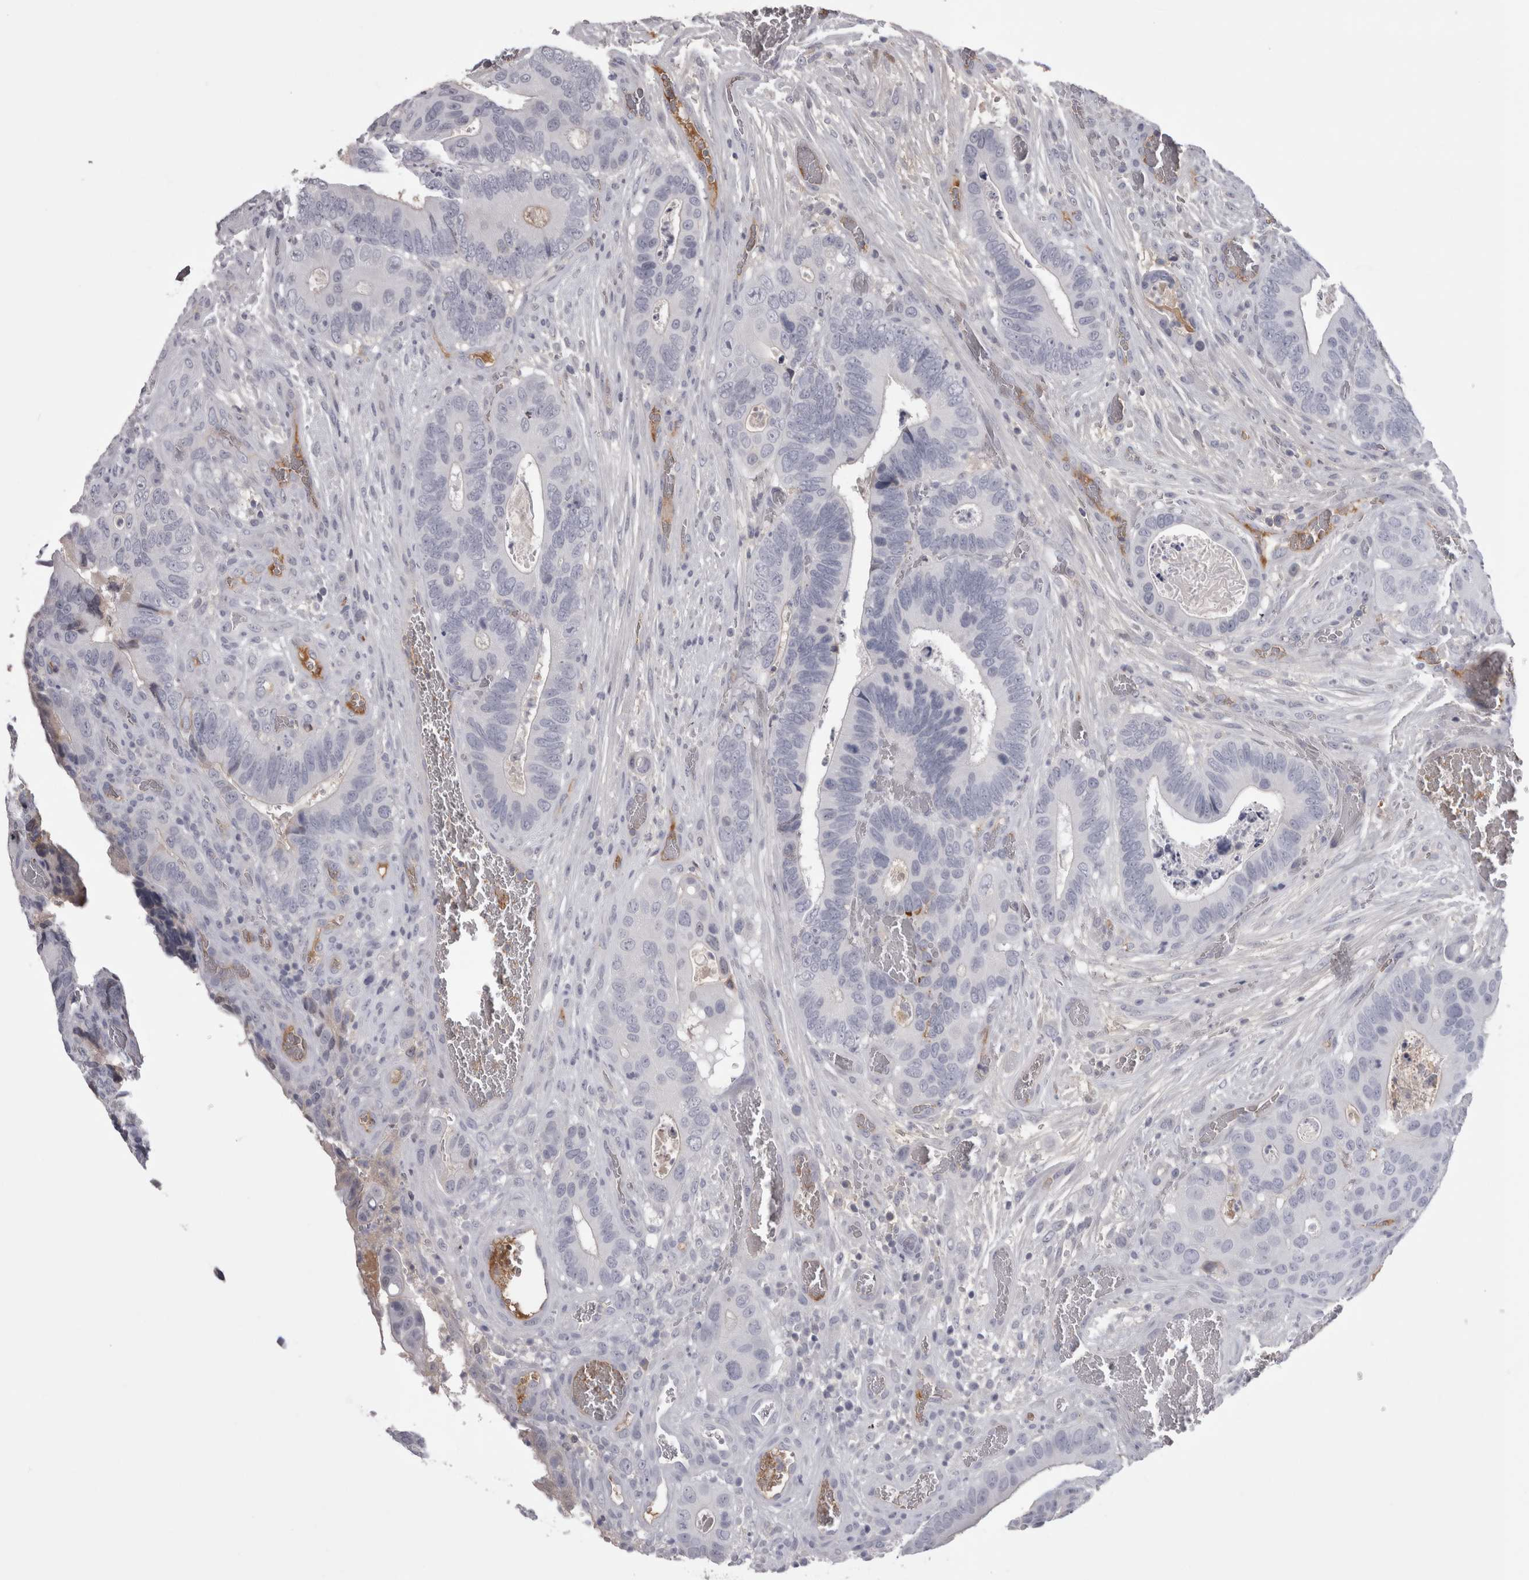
{"staining": {"intensity": "negative", "quantity": "none", "location": "none"}, "tissue": "colorectal cancer", "cell_type": "Tumor cells", "image_type": "cancer", "snomed": [{"axis": "morphology", "description": "Adenocarcinoma, NOS"}, {"axis": "topography", "description": "Colon"}], "caption": "Tumor cells are negative for protein expression in human colorectal cancer.", "gene": "SAA4", "patient": {"sex": "male", "age": 72}}